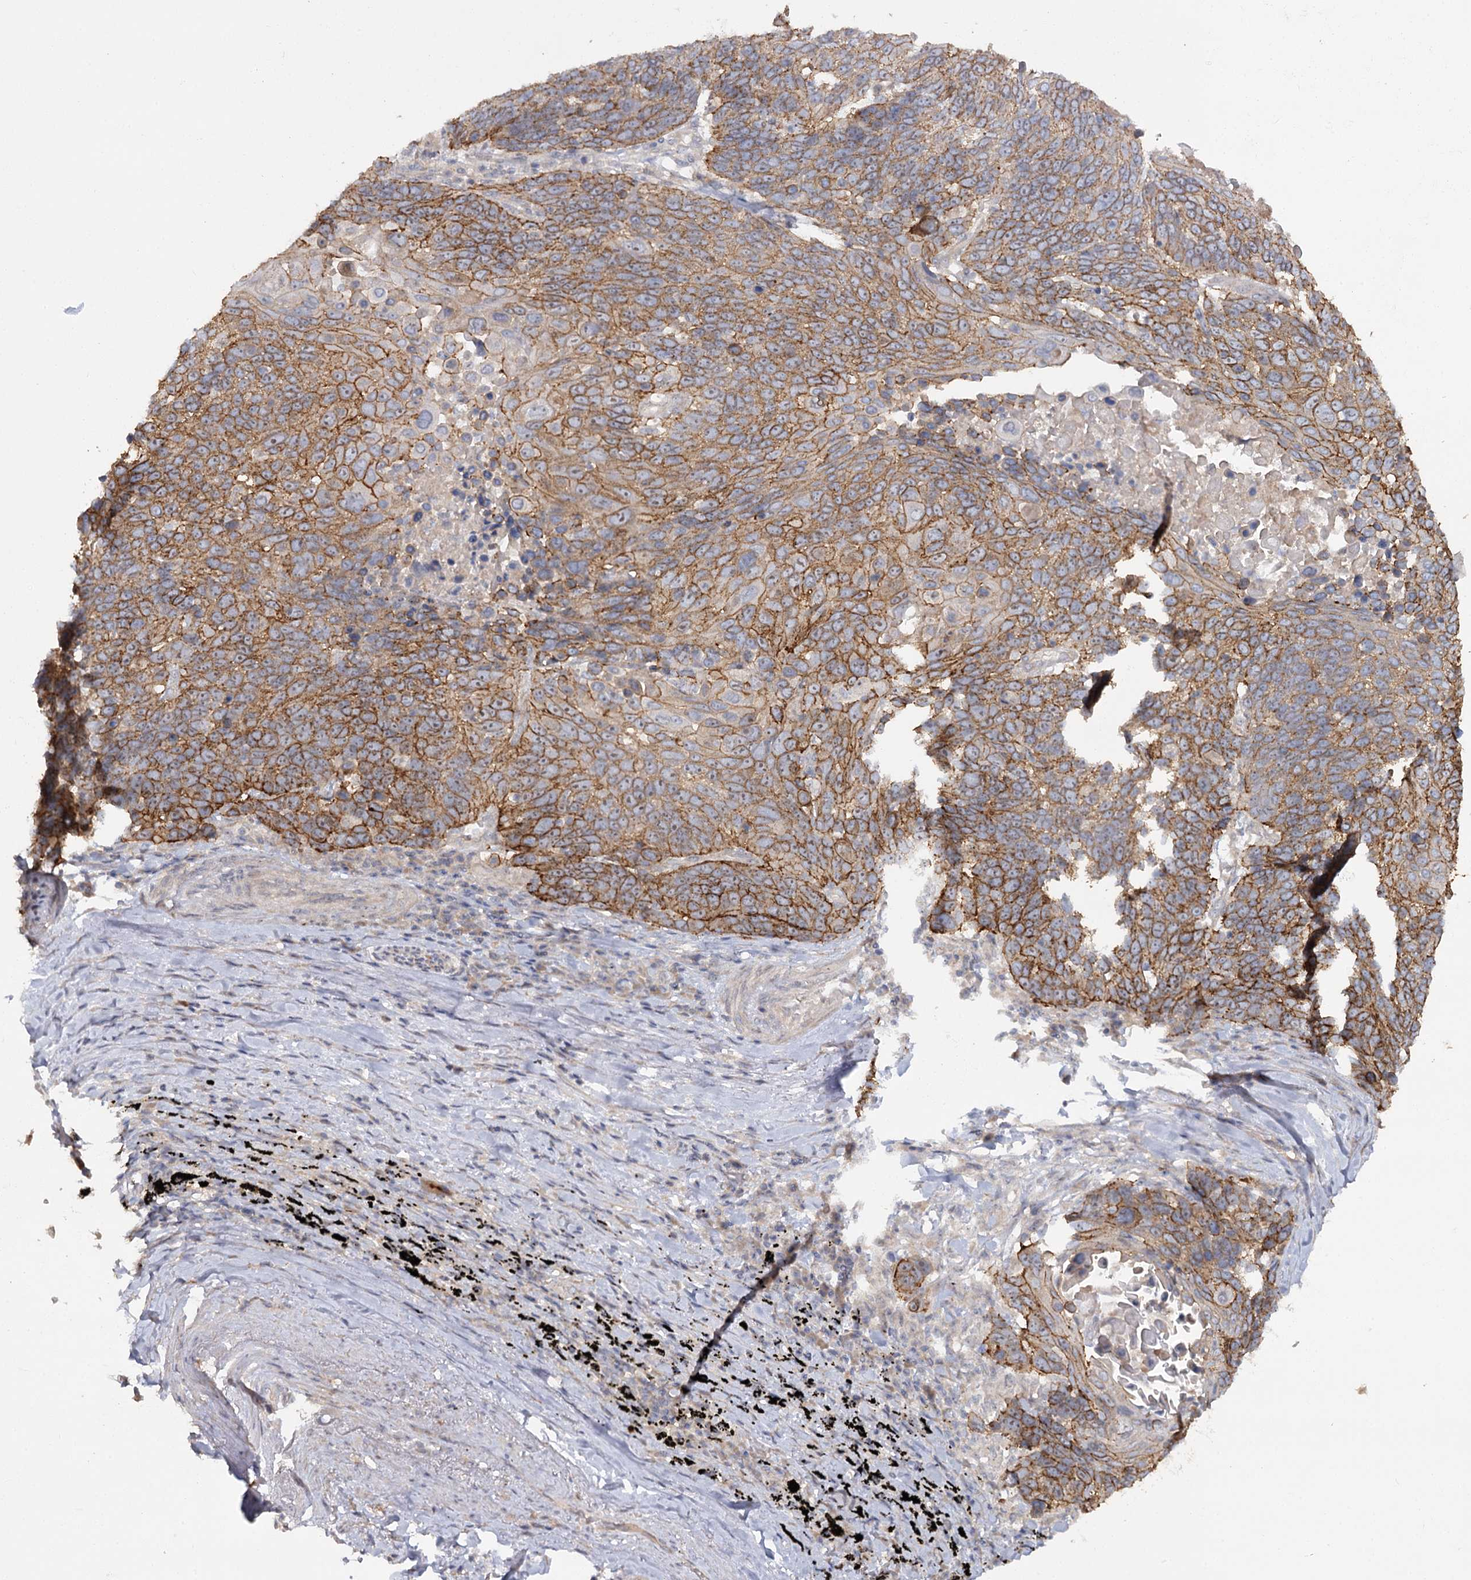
{"staining": {"intensity": "moderate", "quantity": ">75%", "location": "cytoplasmic/membranous"}, "tissue": "lung cancer", "cell_type": "Tumor cells", "image_type": "cancer", "snomed": [{"axis": "morphology", "description": "Squamous cell carcinoma, NOS"}, {"axis": "topography", "description": "Lung"}], "caption": "This histopathology image shows lung cancer stained with immunohistochemistry to label a protein in brown. The cytoplasmic/membranous of tumor cells show moderate positivity for the protein. Nuclei are counter-stained blue.", "gene": "ANGPTL5", "patient": {"sex": "male", "age": 66}}